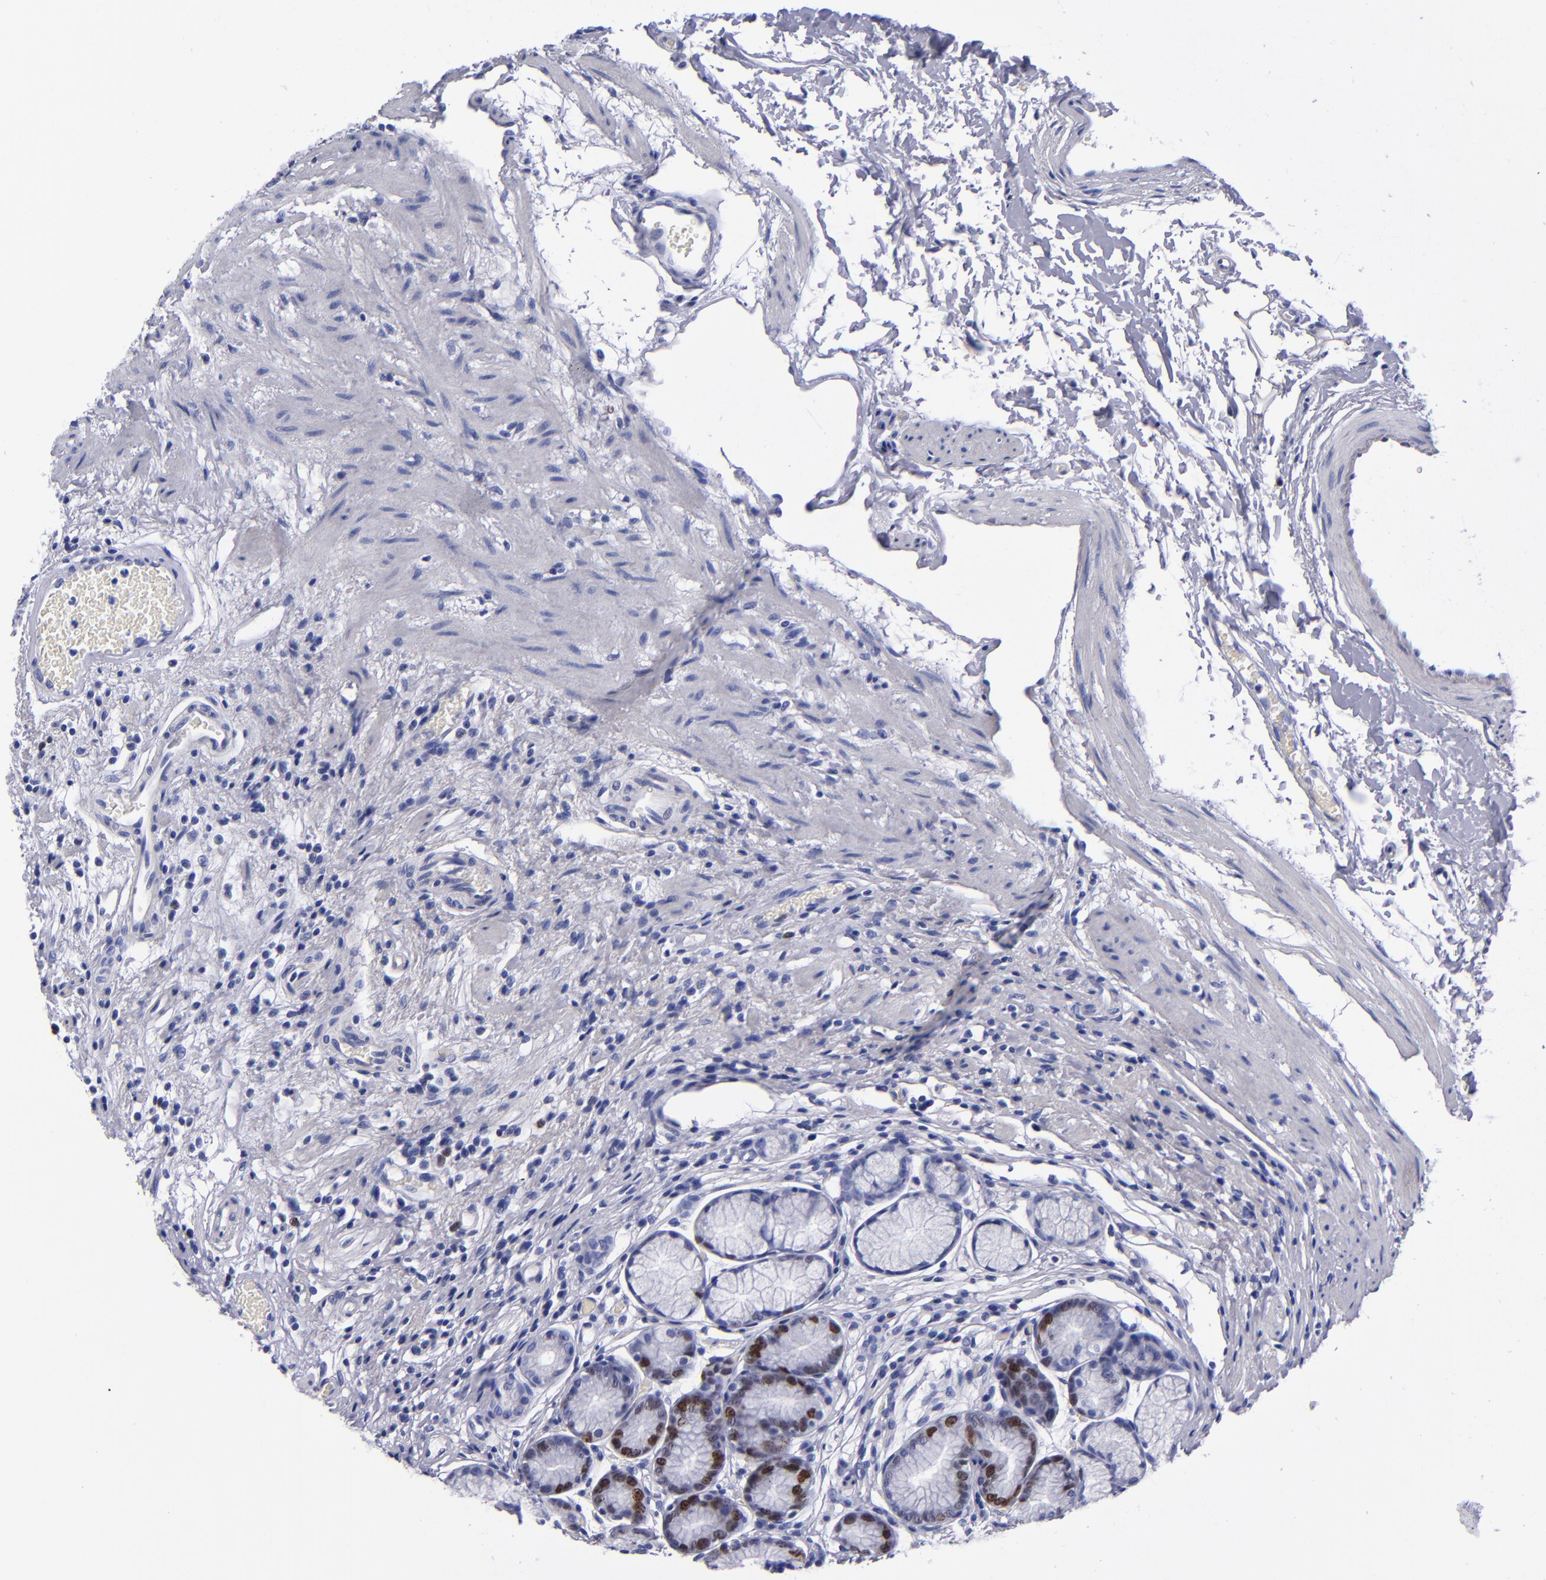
{"staining": {"intensity": "moderate", "quantity": "25%-75%", "location": "nuclear"}, "tissue": "stomach", "cell_type": "Glandular cells", "image_type": "normal", "snomed": [{"axis": "morphology", "description": "Normal tissue, NOS"}, {"axis": "morphology", "description": "Inflammation, NOS"}, {"axis": "topography", "description": "Stomach, lower"}], "caption": "A medium amount of moderate nuclear expression is present in about 25%-75% of glandular cells in benign stomach.", "gene": "MCM7", "patient": {"sex": "male", "age": 59}}